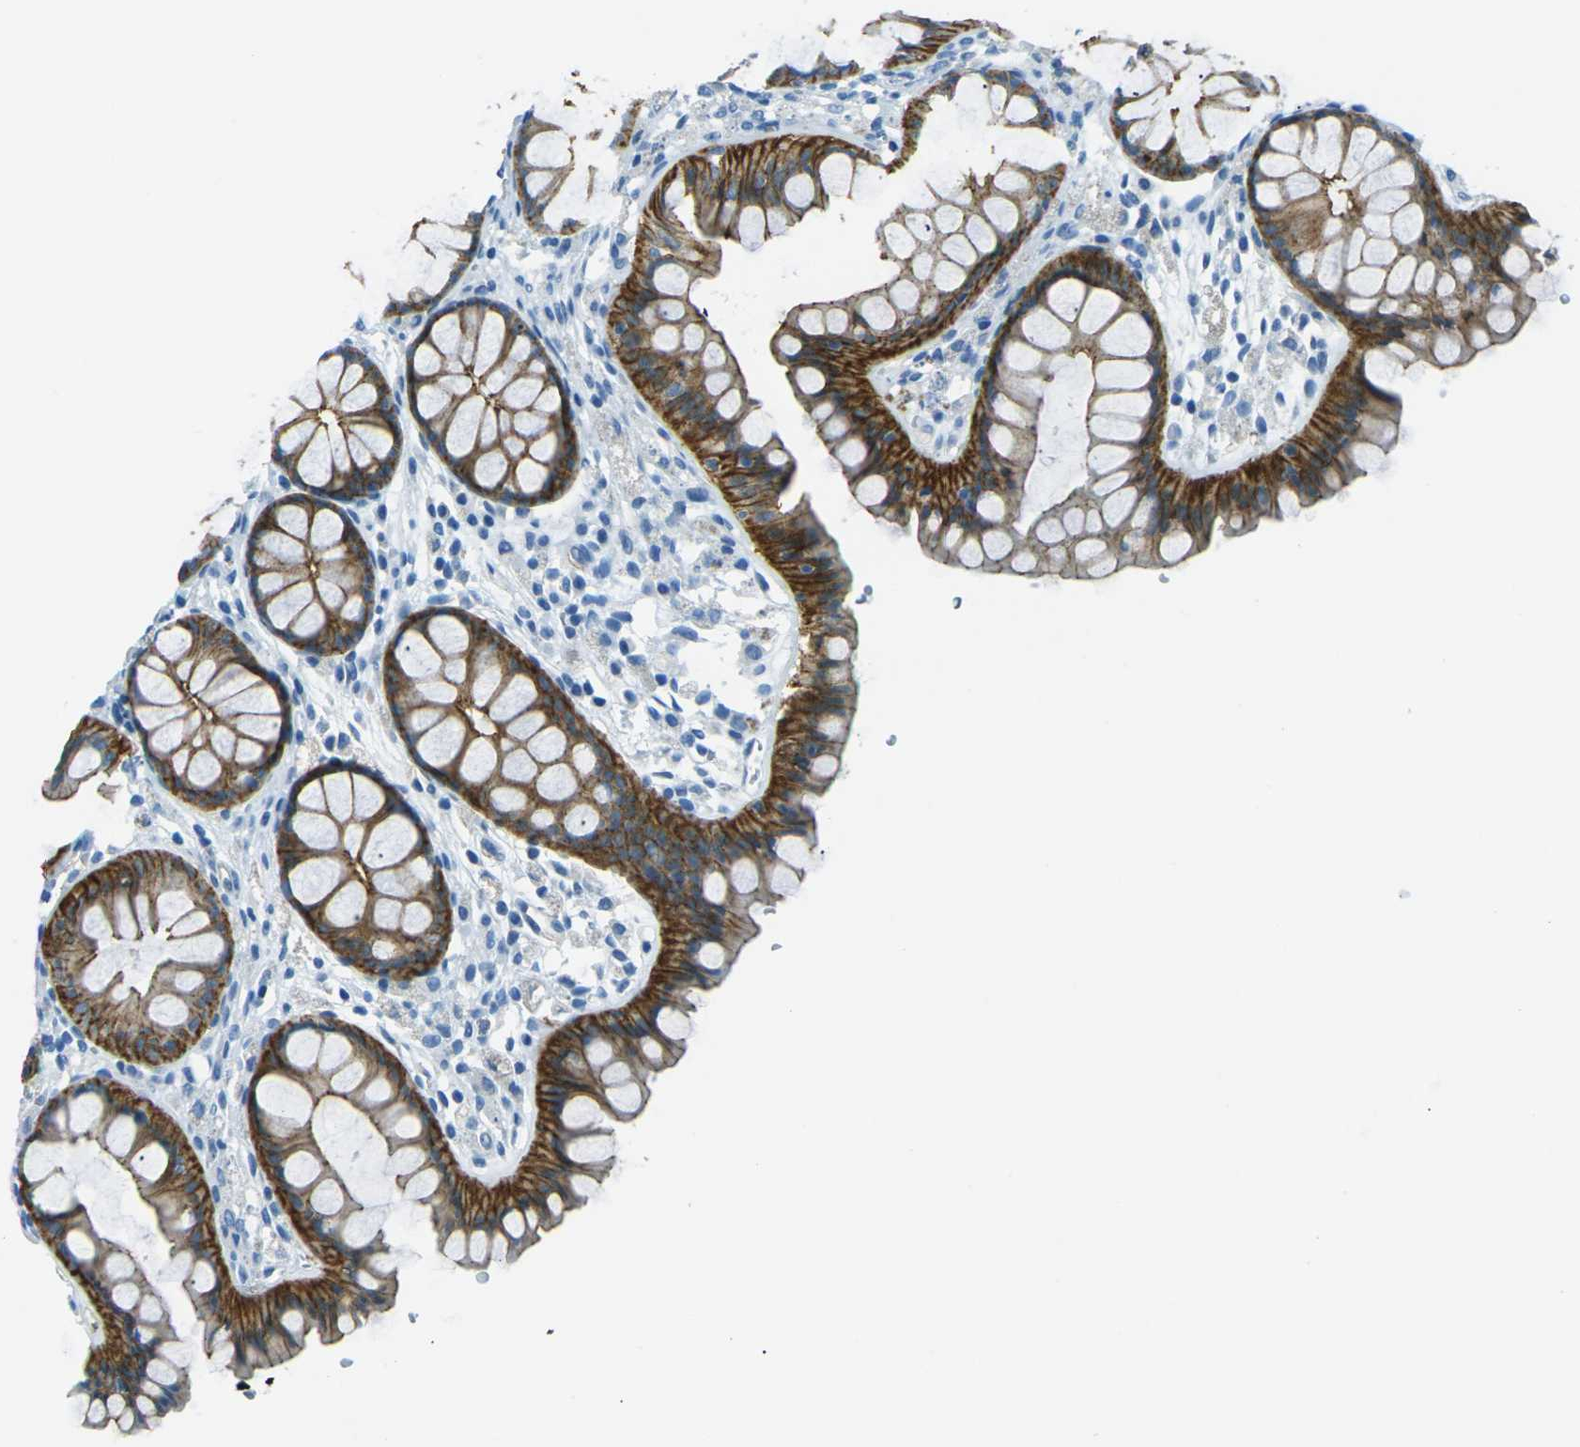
{"staining": {"intensity": "negative", "quantity": "none", "location": "none"}, "tissue": "colon", "cell_type": "Endothelial cells", "image_type": "normal", "snomed": [{"axis": "morphology", "description": "Normal tissue, NOS"}, {"axis": "topography", "description": "Colon"}], "caption": "IHC of normal human colon shows no positivity in endothelial cells. Brightfield microscopy of immunohistochemistry stained with DAB (brown) and hematoxylin (blue), captured at high magnification.", "gene": "OCLN", "patient": {"sex": "female", "age": 55}}